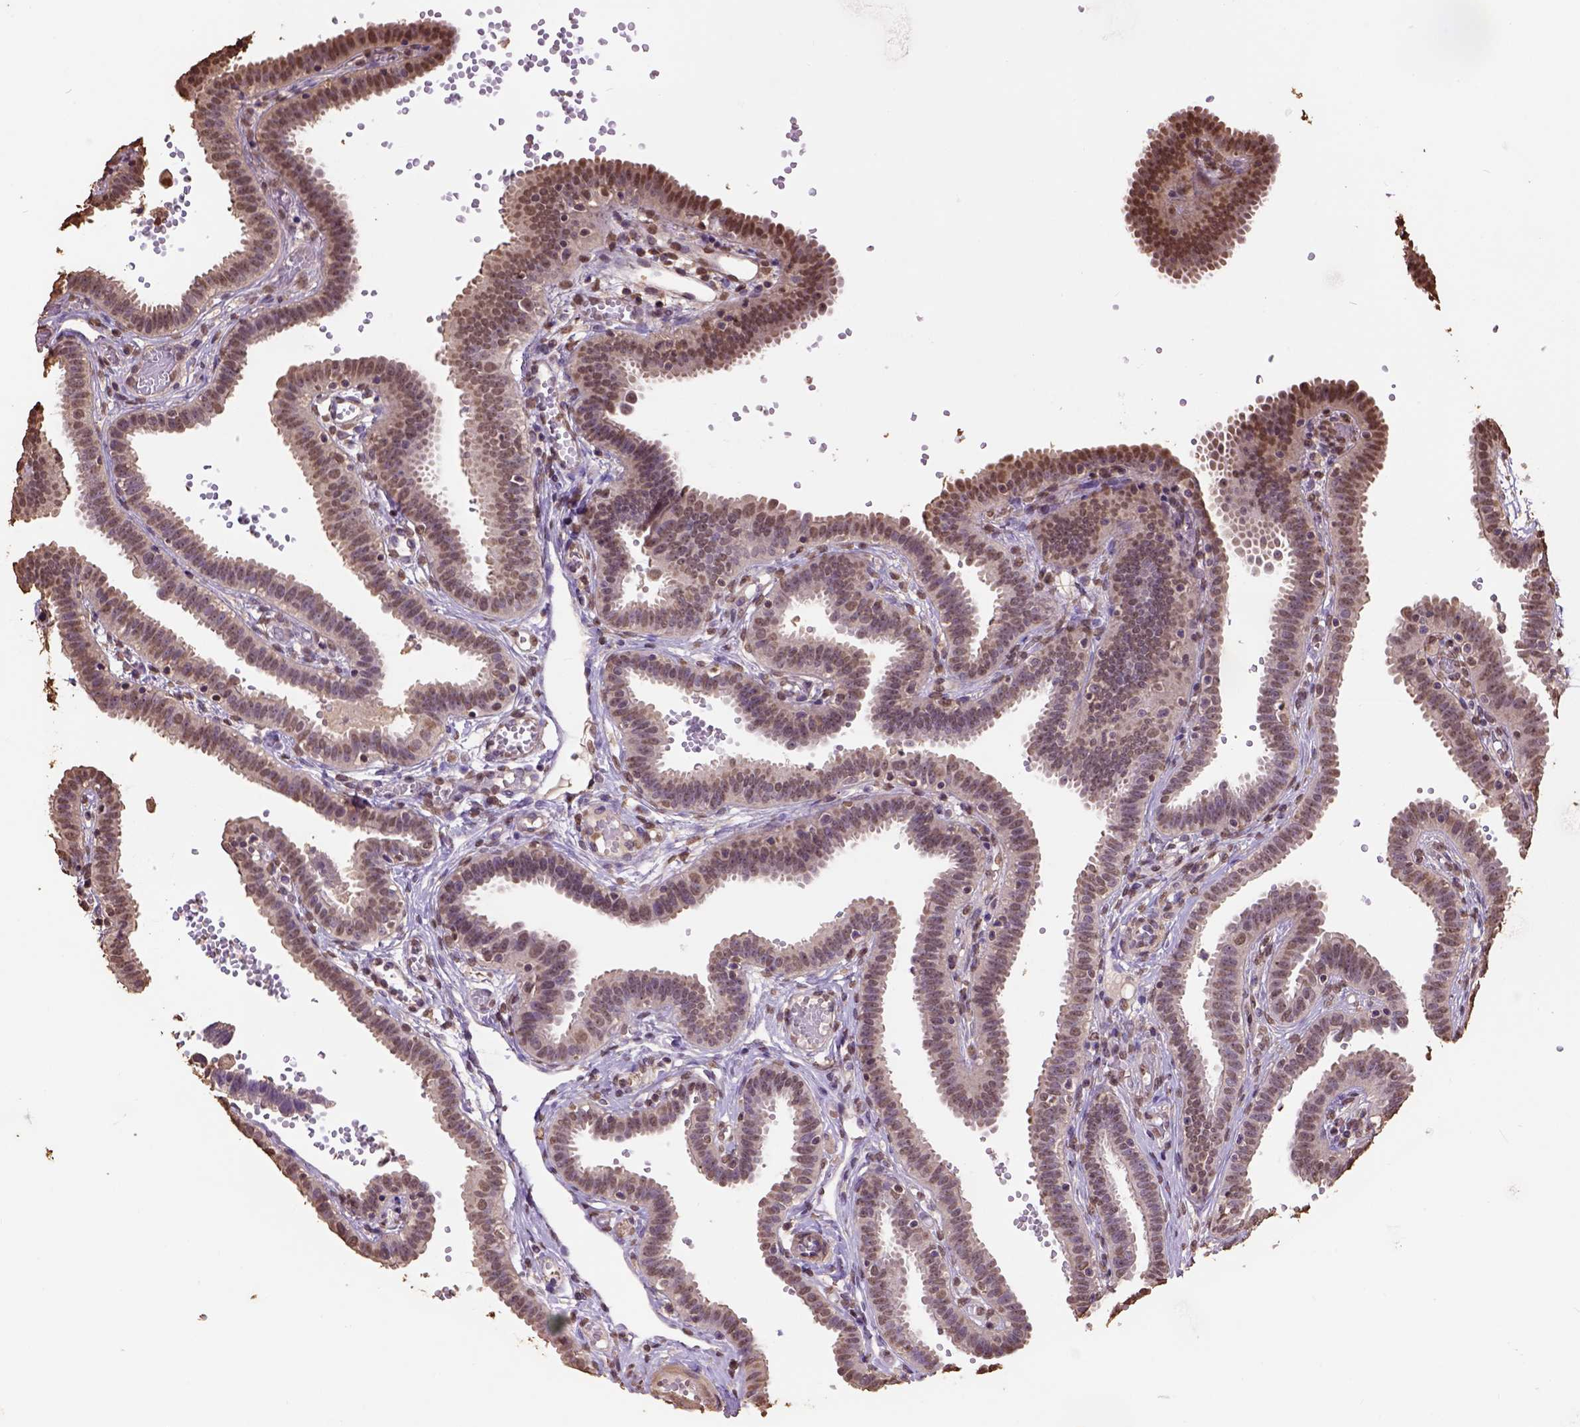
{"staining": {"intensity": "moderate", "quantity": ">75%", "location": "nuclear"}, "tissue": "fallopian tube", "cell_type": "Glandular cells", "image_type": "normal", "snomed": [{"axis": "morphology", "description": "Normal tissue, NOS"}, {"axis": "topography", "description": "Fallopian tube"}], "caption": "DAB (3,3'-diaminobenzidine) immunohistochemical staining of unremarkable human fallopian tube demonstrates moderate nuclear protein positivity in approximately >75% of glandular cells.", "gene": "CSTF2T", "patient": {"sex": "female", "age": 37}}